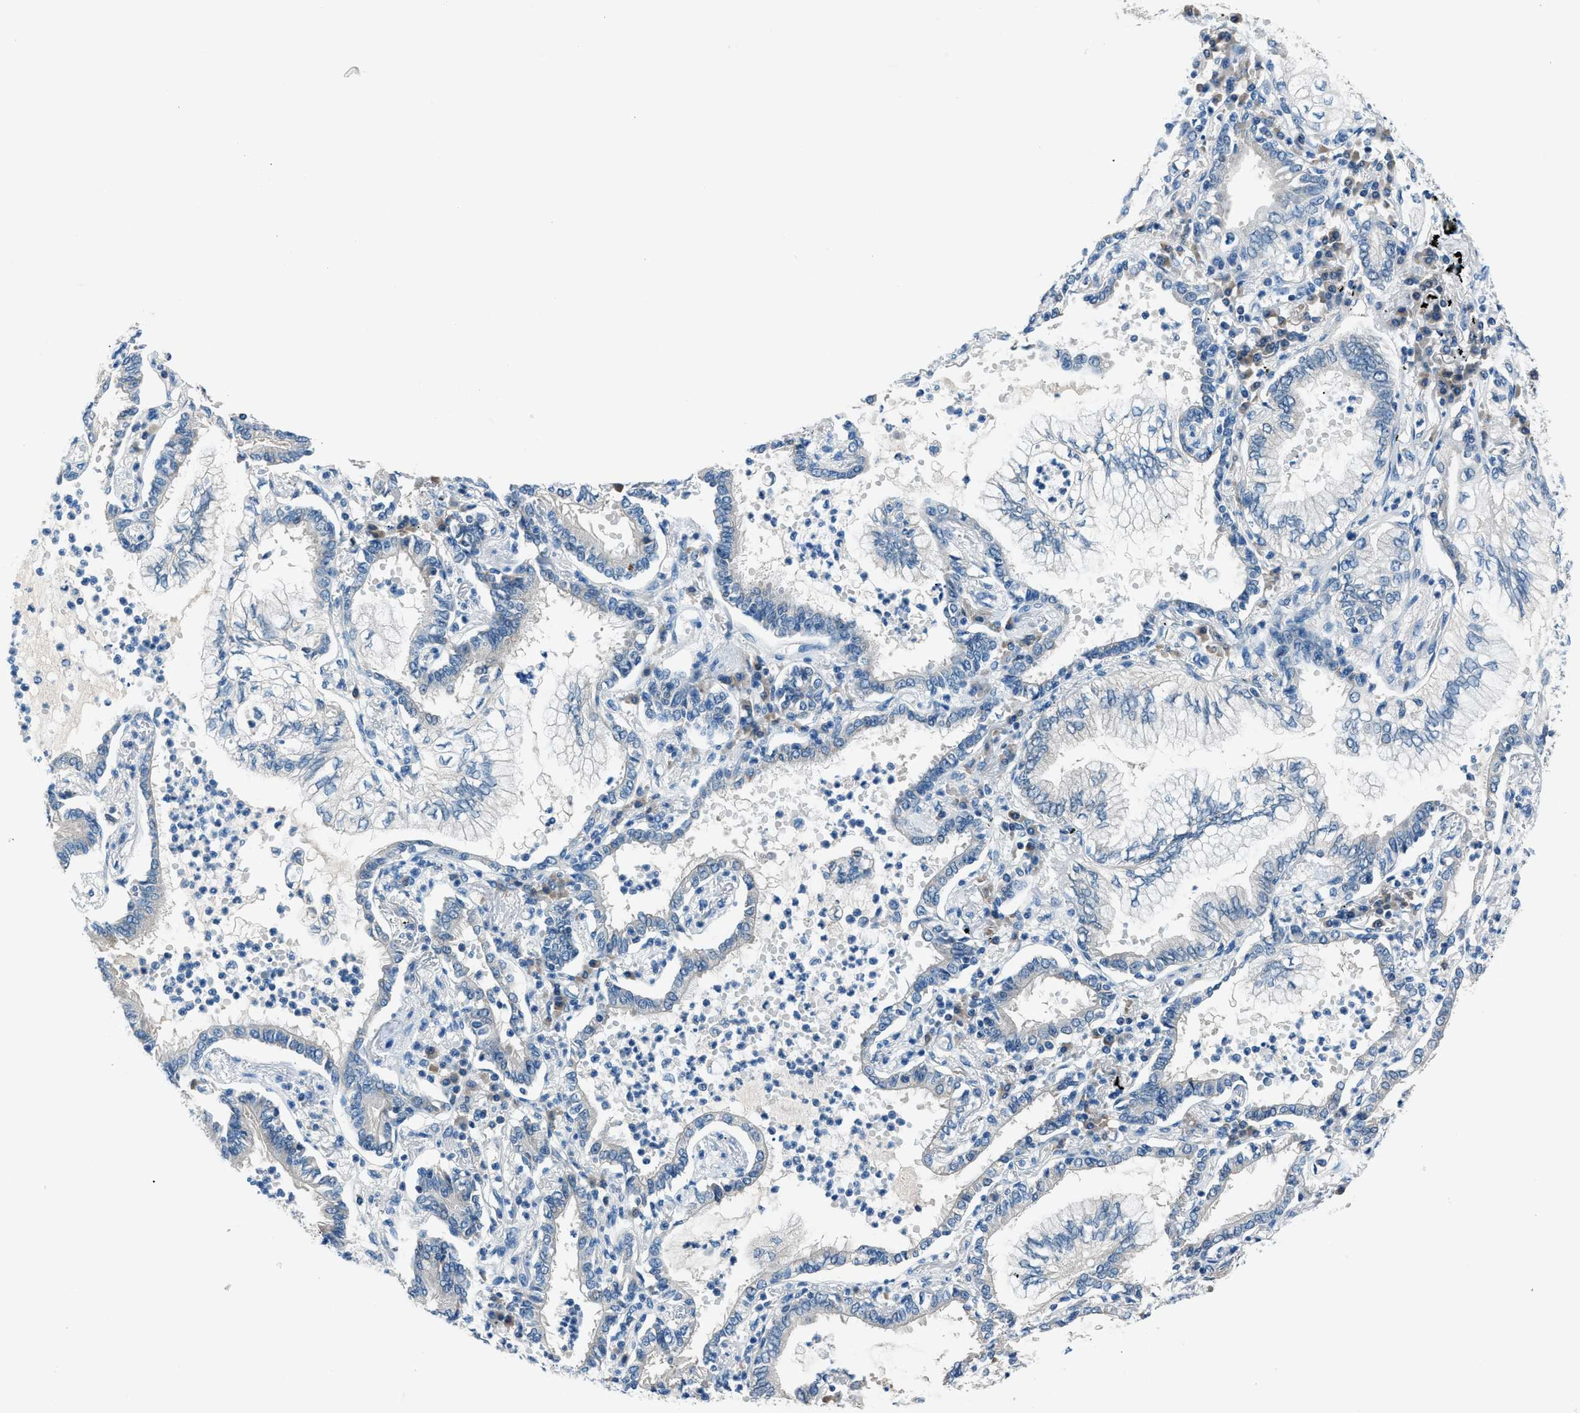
{"staining": {"intensity": "negative", "quantity": "none", "location": "none"}, "tissue": "lung cancer", "cell_type": "Tumor cells", "image_type": "cancer", "snomed": [{"axis": "morphology", "description": "Normal tissue, NOS"}, {"axis": "morphology", "description": "Adenocarcinoma, NOS"}, {"axis": "topography", "description": "Bronchus"}, {"axis": "topography", "description": "Lung"}], "caption": "Tumor cells show no significant protein staining in lung cancer (adenocarcinoma). (Stains: DAB immunohistochemistry with hematoxylin counter stain, Microscopy: brightfield microscopy at high magnification).", "gene": "ACP1", "patient": {"sex": "female", "age": 70}}